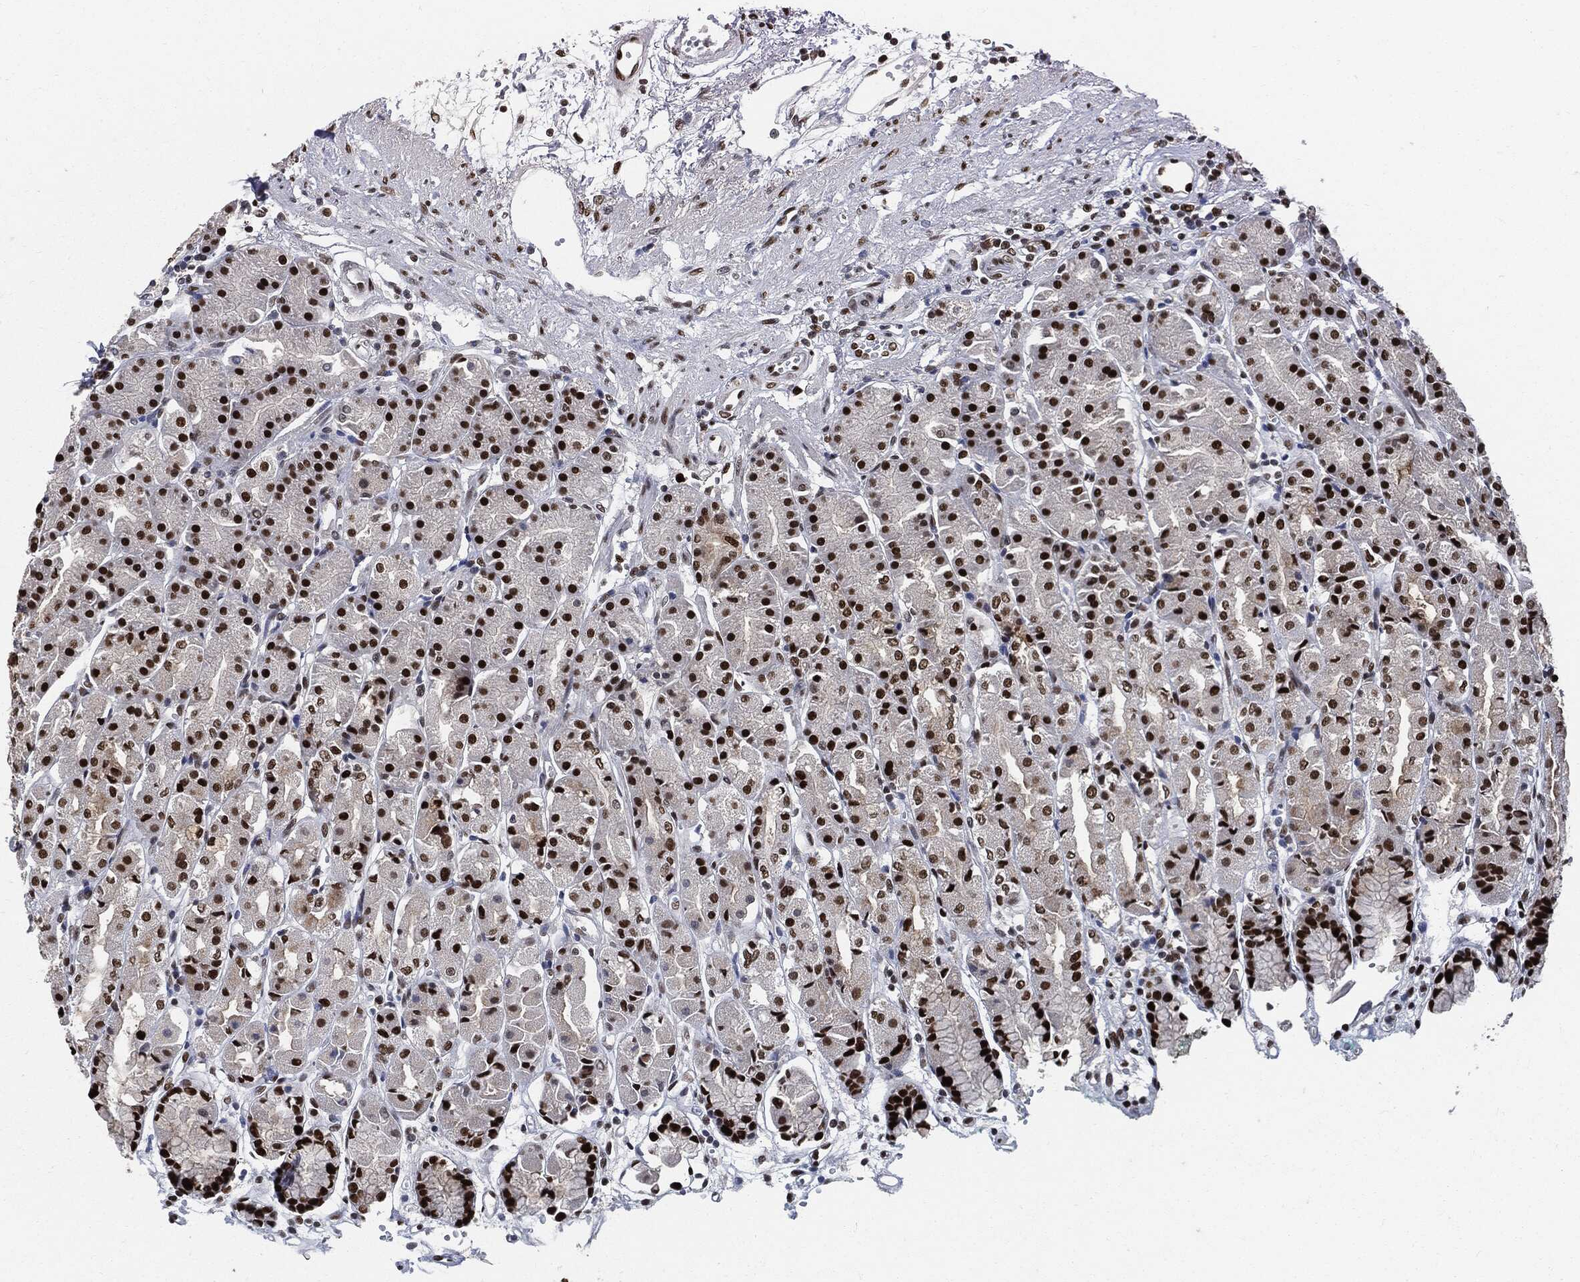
{"staining": {"intensity": "strong", "quantity": ">75%", "location": "nuclear"}, "tissue": "stomach", "cell_type": "Glandular cells", "image_type": "normal", "snomed": [{"axis": "morphology", "description": "Normal tissue, NOS"}, {"axis": "morphology", "description": "Adenocarcinoma, NOS"}, {"axis": "topography", "description": "Stomach"}], "caption": "About >75% of glandular cells in normal human stomach exhibit strong nuclear protein staining as visualized by brown immunohistochemical staining.", "gene": "PCNA", "patient": {"sex": "female", "age": 81}}